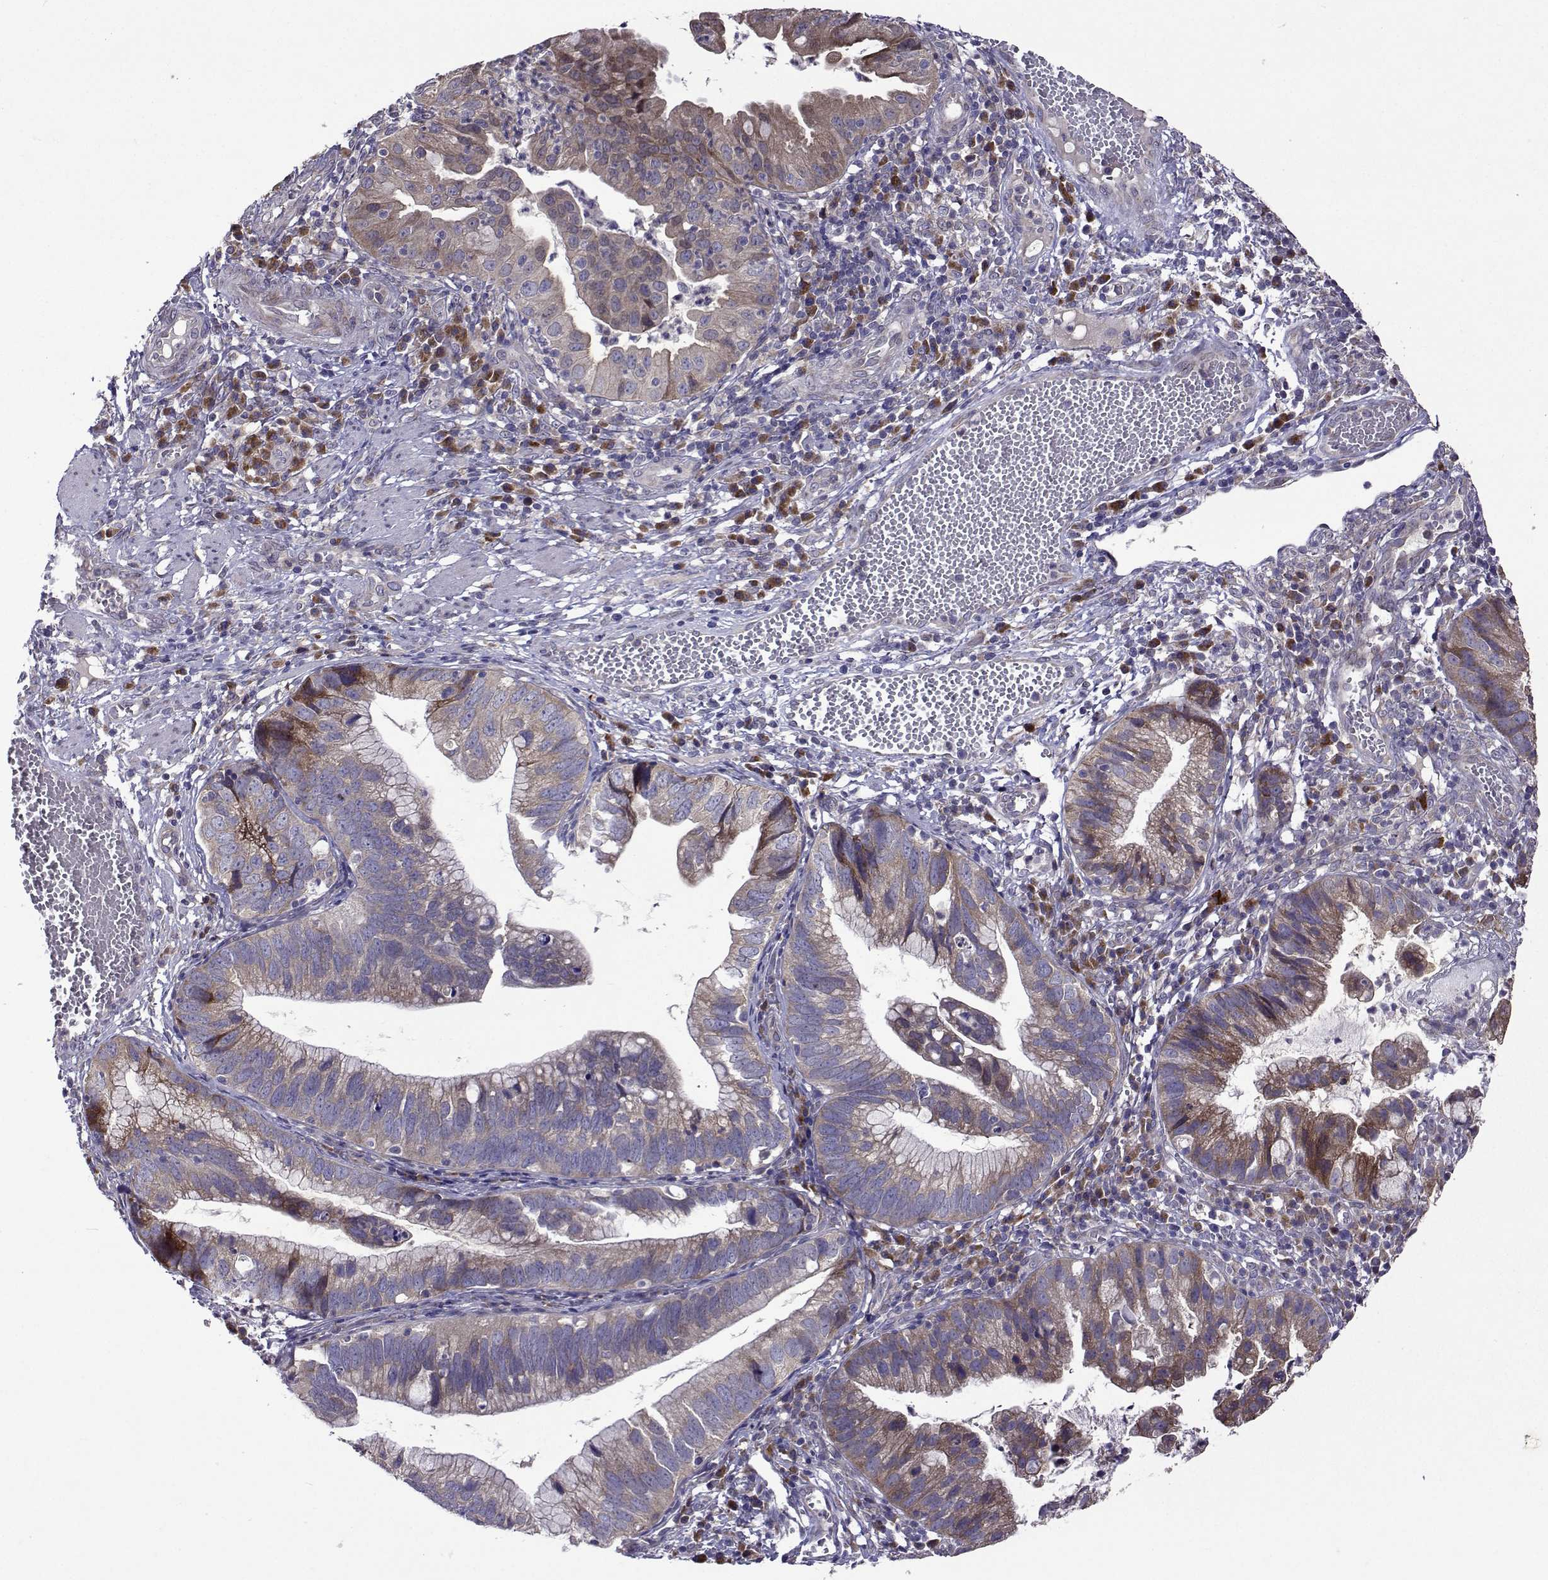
{"staining": {"intensity": "moderate", "quantity": "<25%", "location": "cytoplasmic/membranous"}, "tissue": "cervical cancer", "cell_type": "Tumor cells", "image_type": "cancer", "snomed": [{"axis": "morphology", "description": "Adenocarcinoma, NOS"}, {"axis": "topography", "description": "Cervix"}], "caption": "Protein staining shows moderate cytoplasmic/membranous expression in about <25% of tumor cells in cervical cancer.", "gene": "TARBP2", "patient": {"sex": "female", "age": 34}}